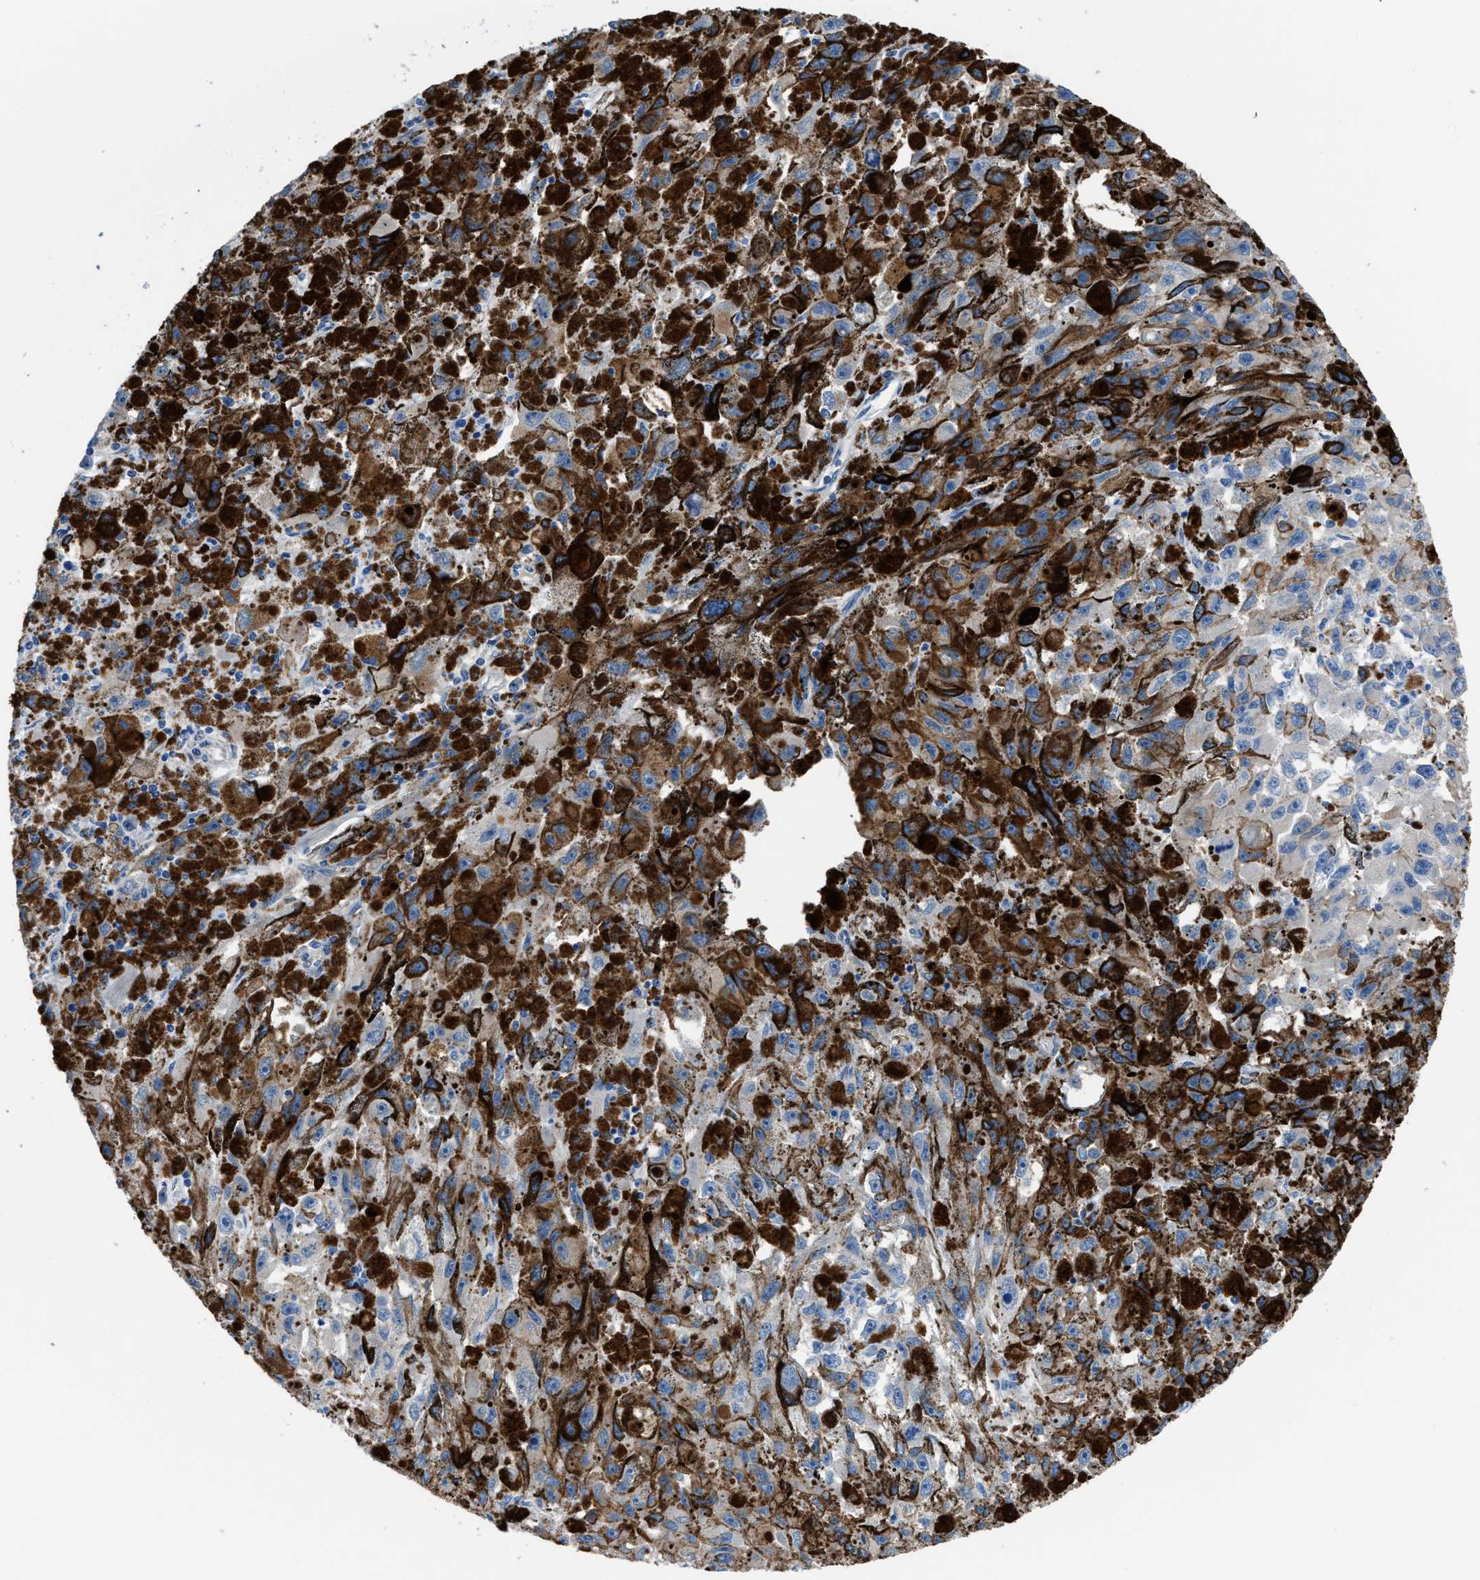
{"staining": {"intensity": "negative", "quantity": "none", "location": "none"}, "tissue": "melanoma", "cell_type": "Tumor cells", "image_type": "cancer", "snomed": [{"axis": "morphology", "description": "Malignant melanoma, NOS"}, {"axis": "topography", "description": "Skin"}], "caption": "A photomicrograph of malignant melanoma stained for a protein shows no brown staining in tumor cells.", "gene": "ITPR1", "patient": {"sex": "female", "age": 104}}